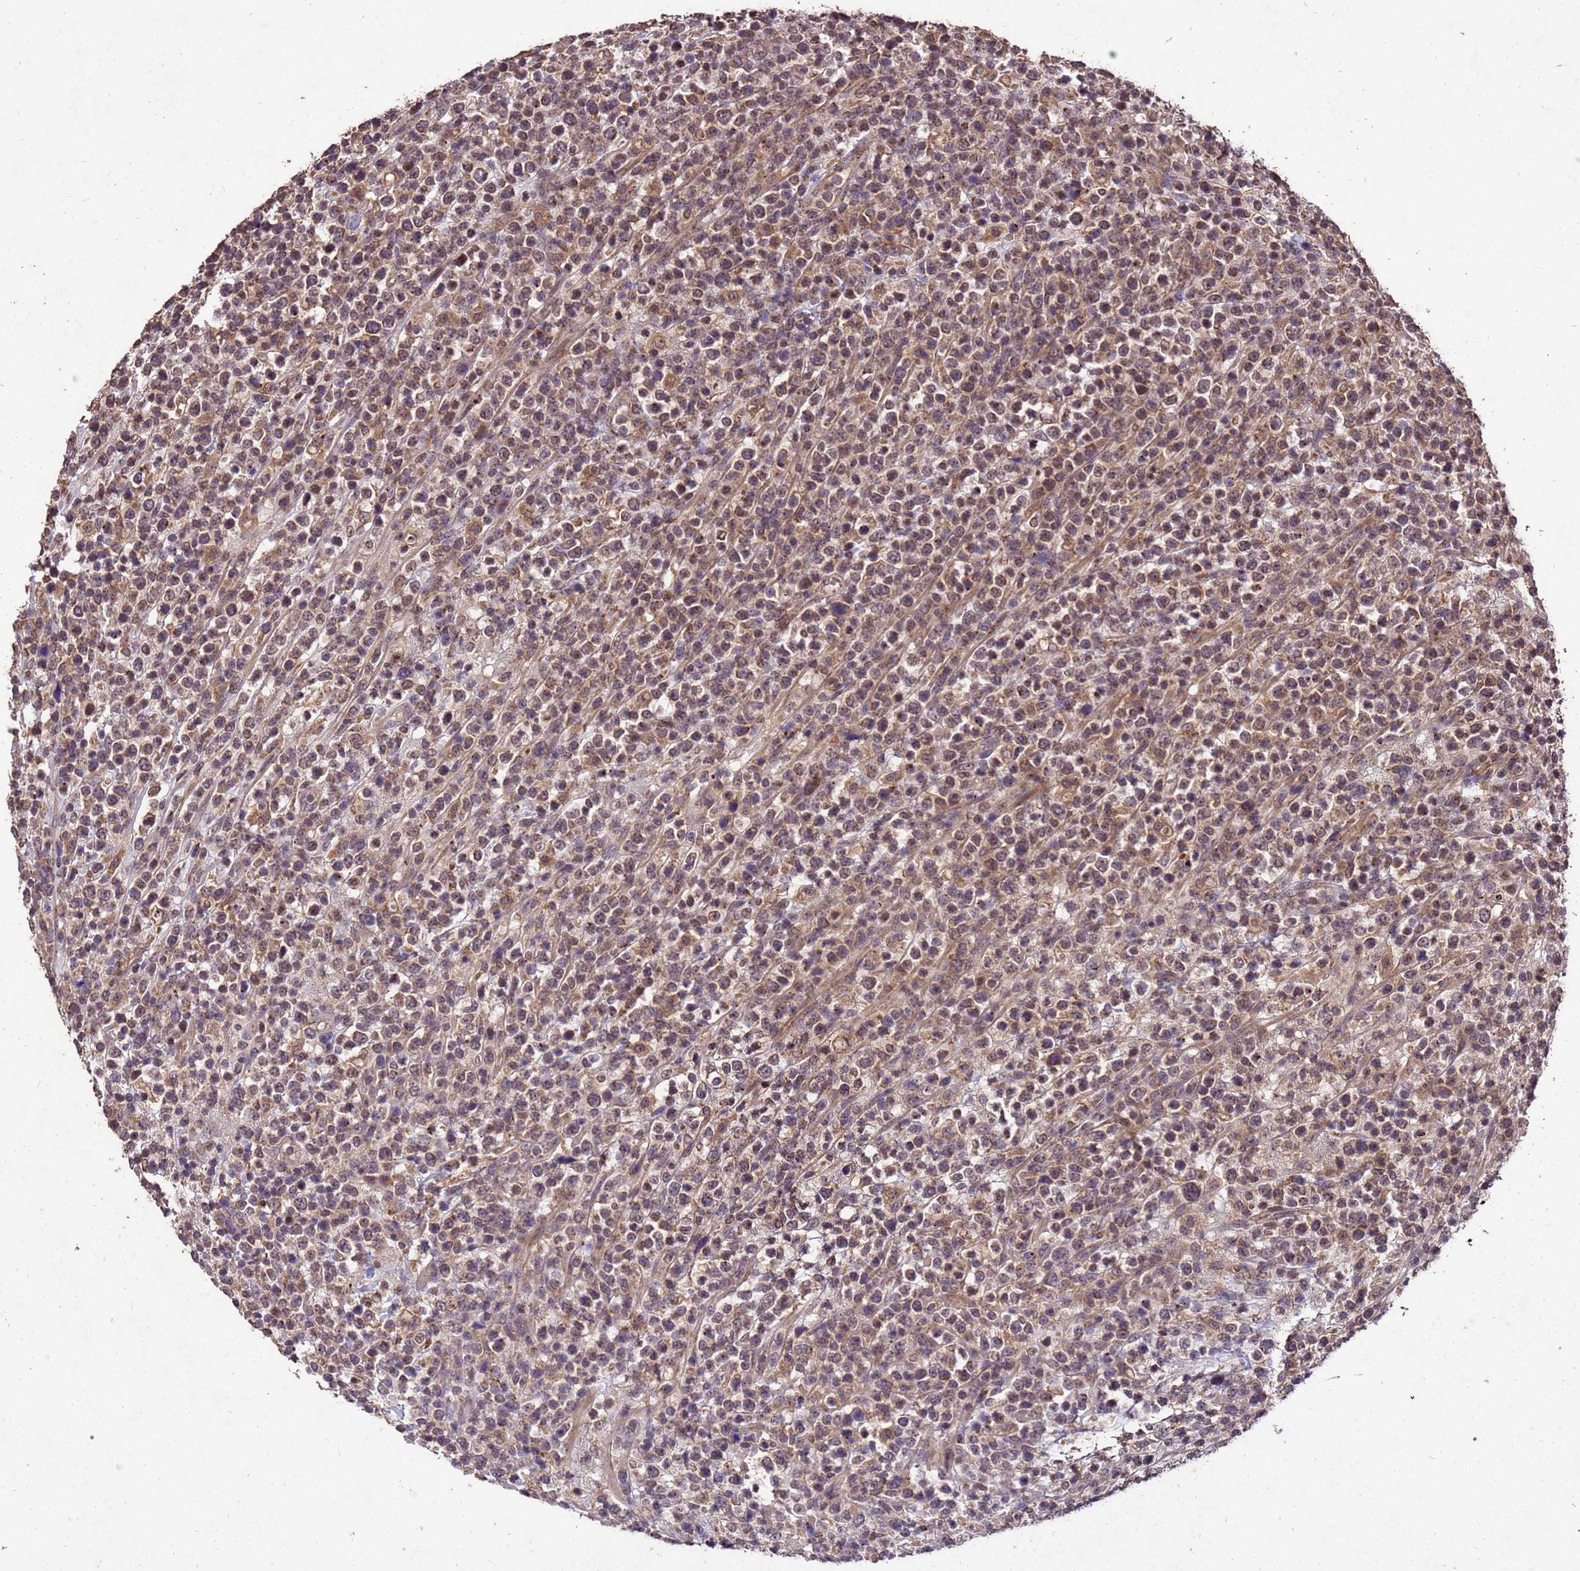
{"staining": {"intensity": "moderate", "quantity": "25%-75%", "location": "cytoplasmic/membranous"}, "tissue": "lymphoma", "cell_type": "Tumor cells", "image_type": "cancer", "snomed": [{"axis": "morphology", "description": "Malignant lymphoma, non-Hodgkin's type, High grade"}, {"axis": "topography", "description": "Colon"}], "caption": "Immunohistochemical staining of human high-grade malignant lymphoma, non-Hodgkin's type reveals medium levels of moderate cytoplasmic/membranous staining in approximately 25%-75% of tumor cells. The staining is performed using DAB (3,3'-diaminobenzidine) brown chromogen to label protein expression. The nuclei are counter-stained blue using hematoxylin.", "gene": "TOR4A", "patient": {"sex": "female", "age": 53}}